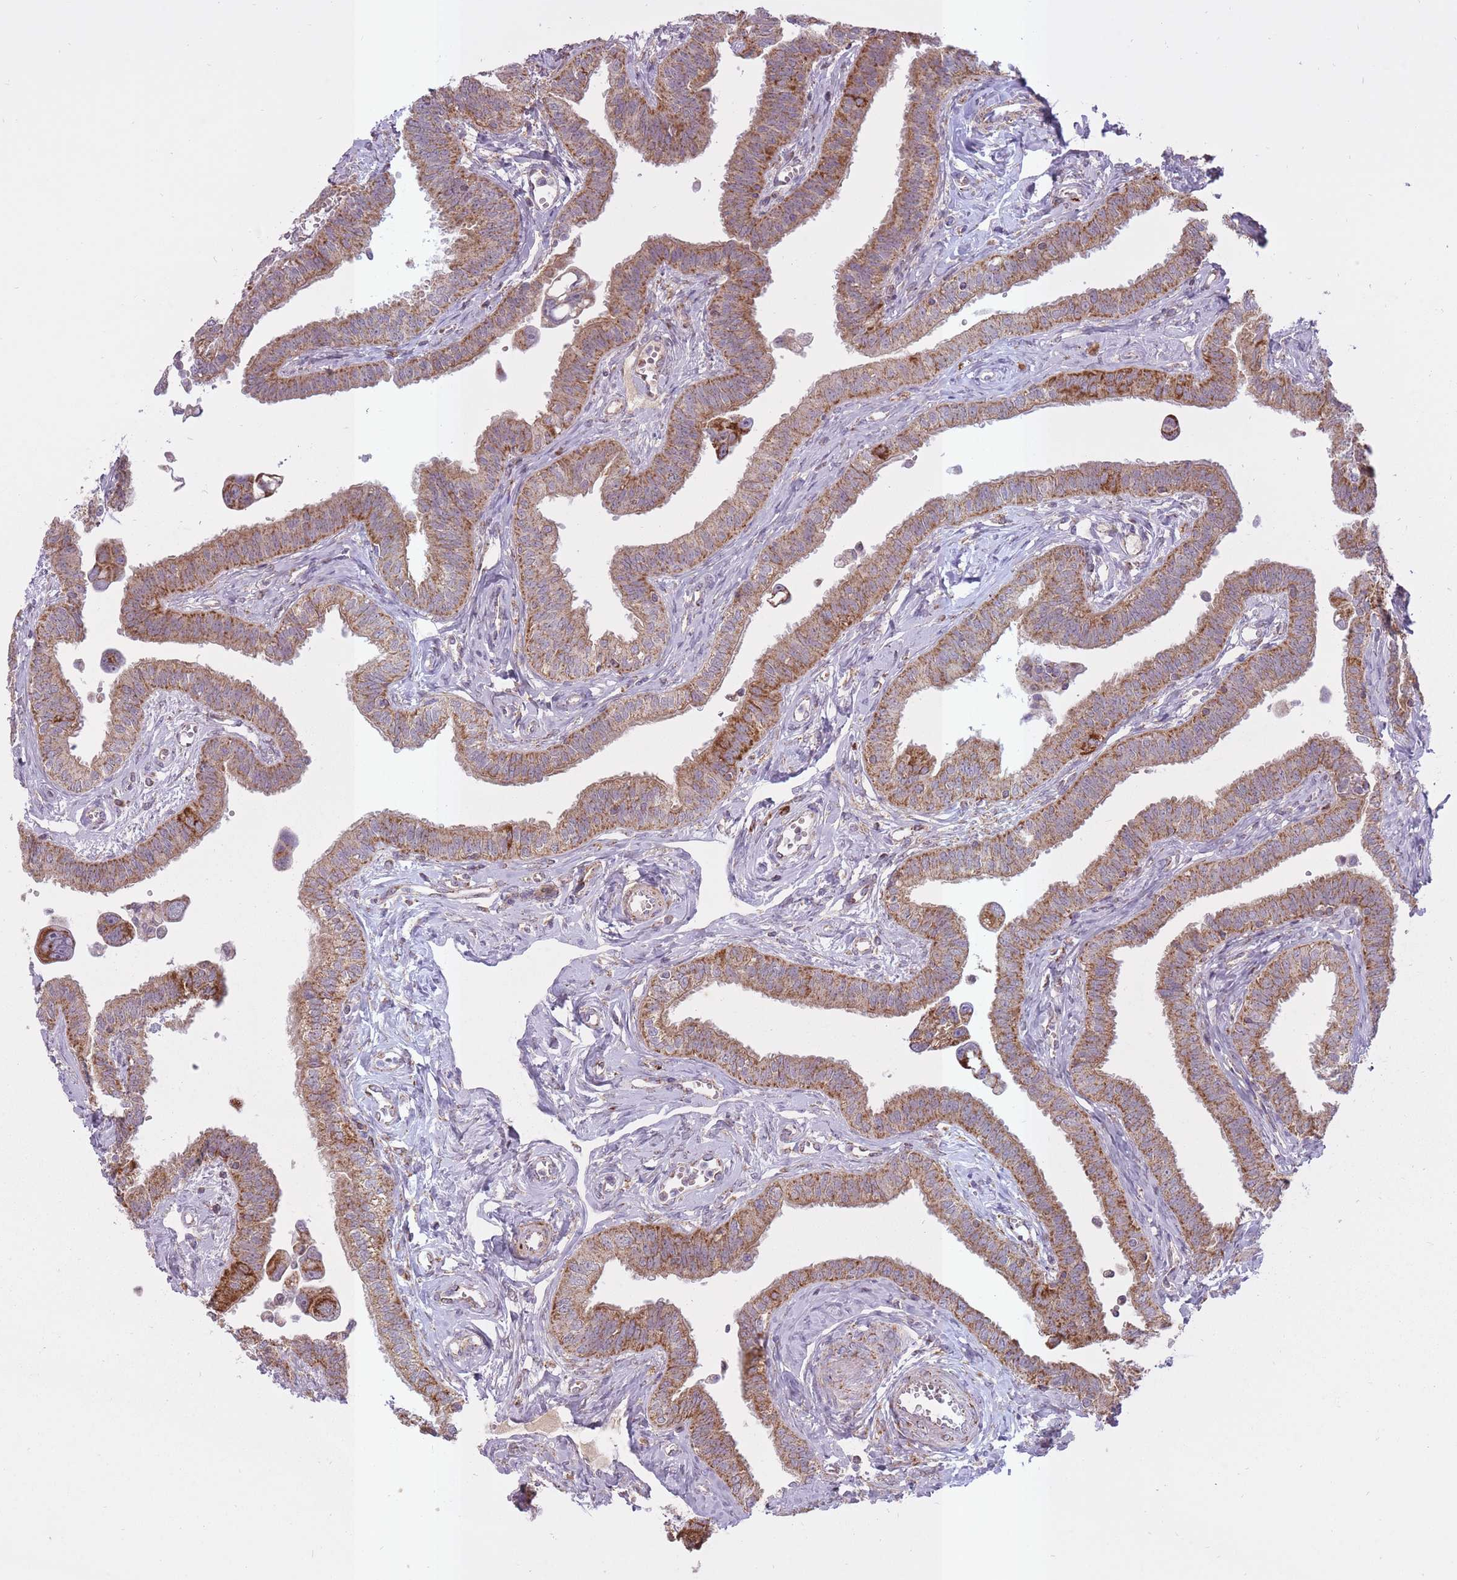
{"staining": {"intensity": "moderate", "quantity": ">75%", "location": "cytoplasmic/membranous"}, "tissue": "fallopian tube", "cell_type": "Glandular cells", "image_type": "normal", "snomed": [{"axis": "morphology", "description": "Normal tissue, NOS"}, {"axis": "morphology", "description": "Carcinoma, NOS"}, {"axis": "topography", "description": "Fallopian tube"}, {"axis": "topography", "description": "Ovary"}], "caption": "Human fallopian tube stained for a protein (brown) shows moderate cytoplasmic/membranous positive positivity in approximately >75% of glandular cells.", "gene": "LIN7C", "patient": {"sex": "female", "age": 59}}